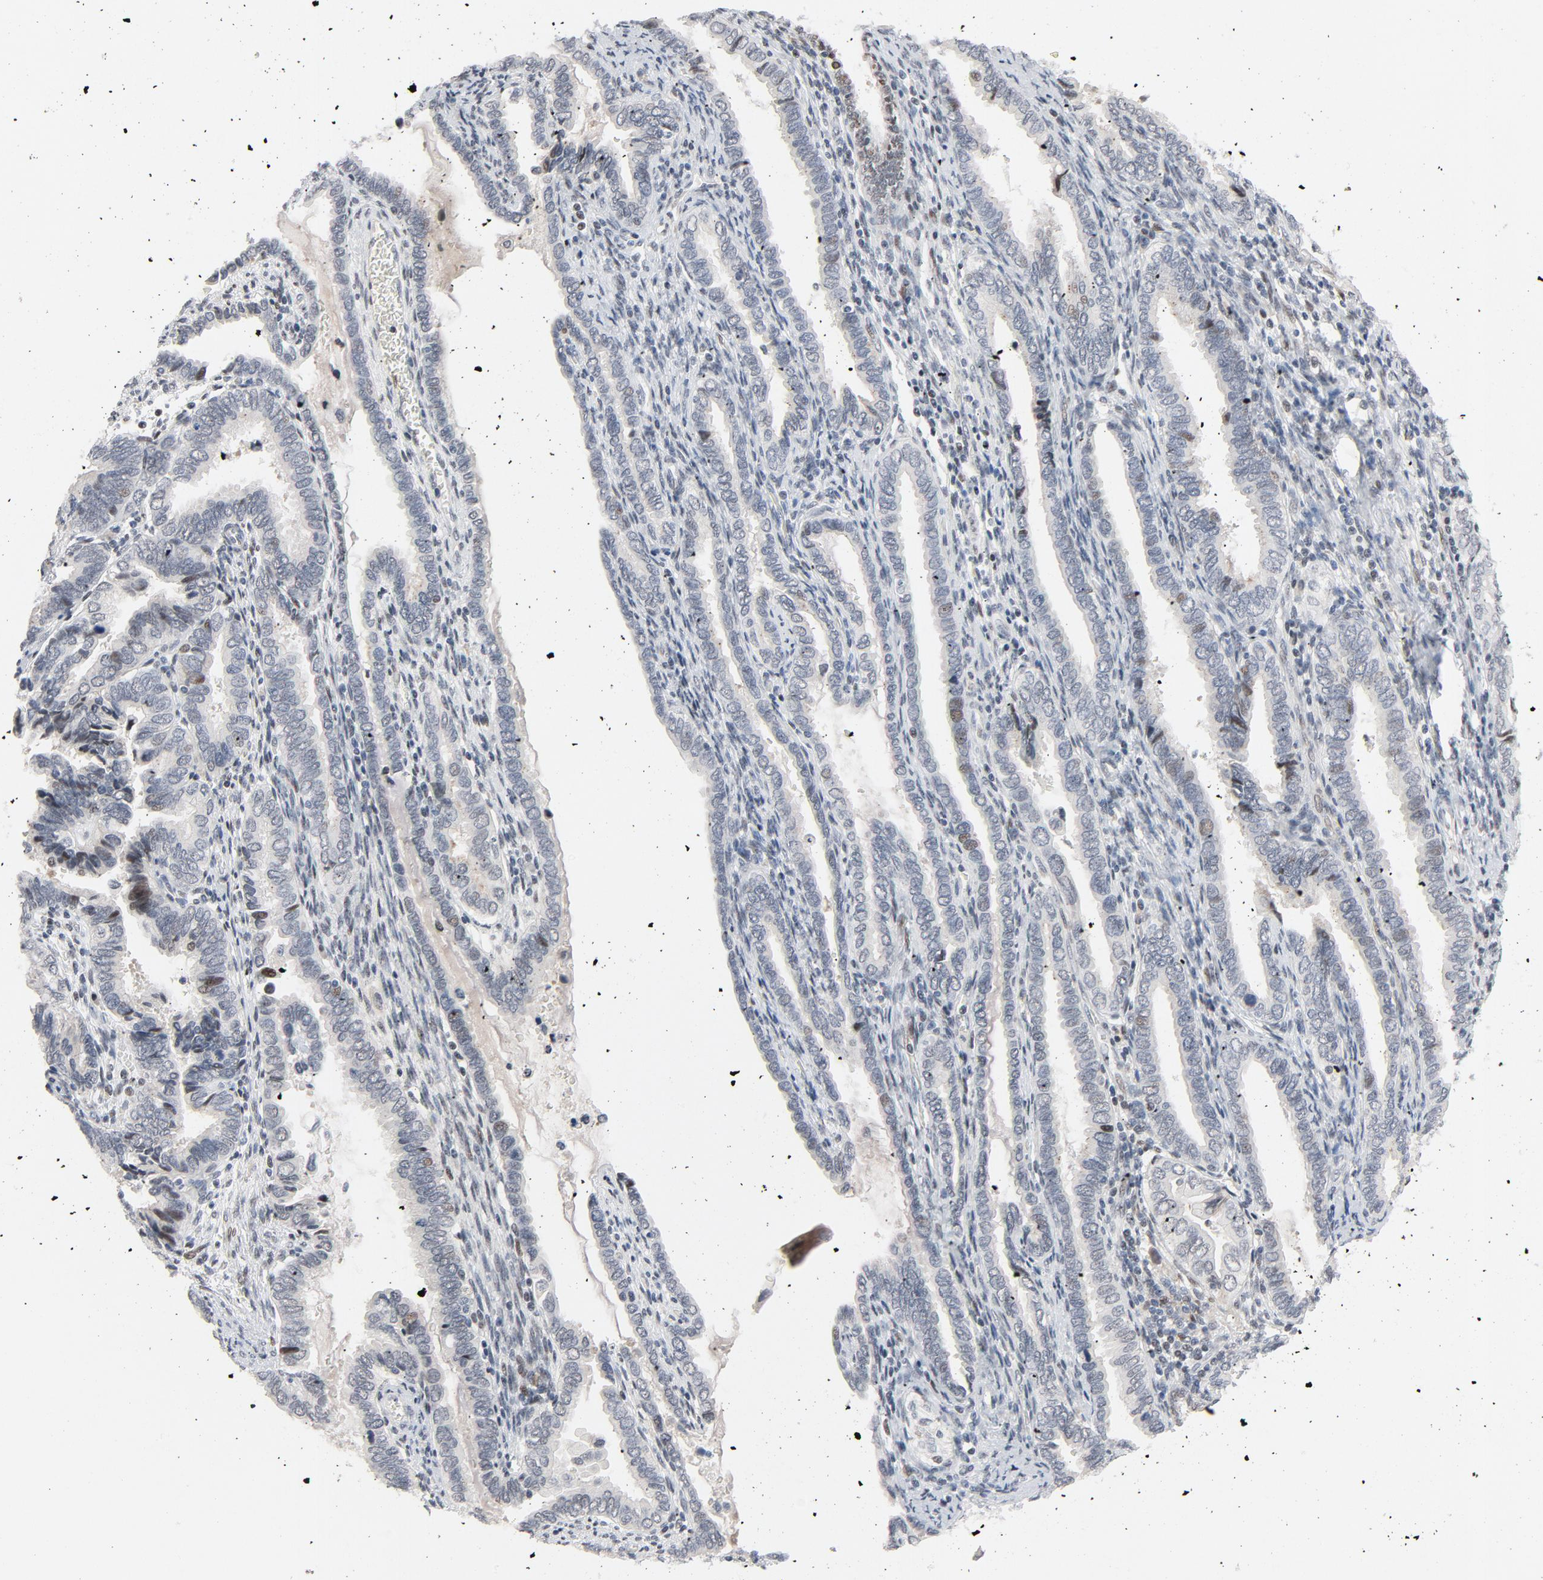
{"staining": {"intensity": "moderate", "quantity": "<25%", "location": "nuclear"}, "tissue": "cervical cancer", "cell_type": "Tumor cells", "image_type": "cancer", "snomed": [{"axis": "morphology", "description": "Adenocarcinoma, NOS"}, {"axis": "topography", "description": "Cervix"}], "caption": "The histopathology image reveals immunohistochemical staining of adenocarcinoma (cervical). There is moderate nuclear expression is present in approximately <25% of tumor cells.", "gene": "FSCB", "patient": {"sex": "female", "age": 49}}